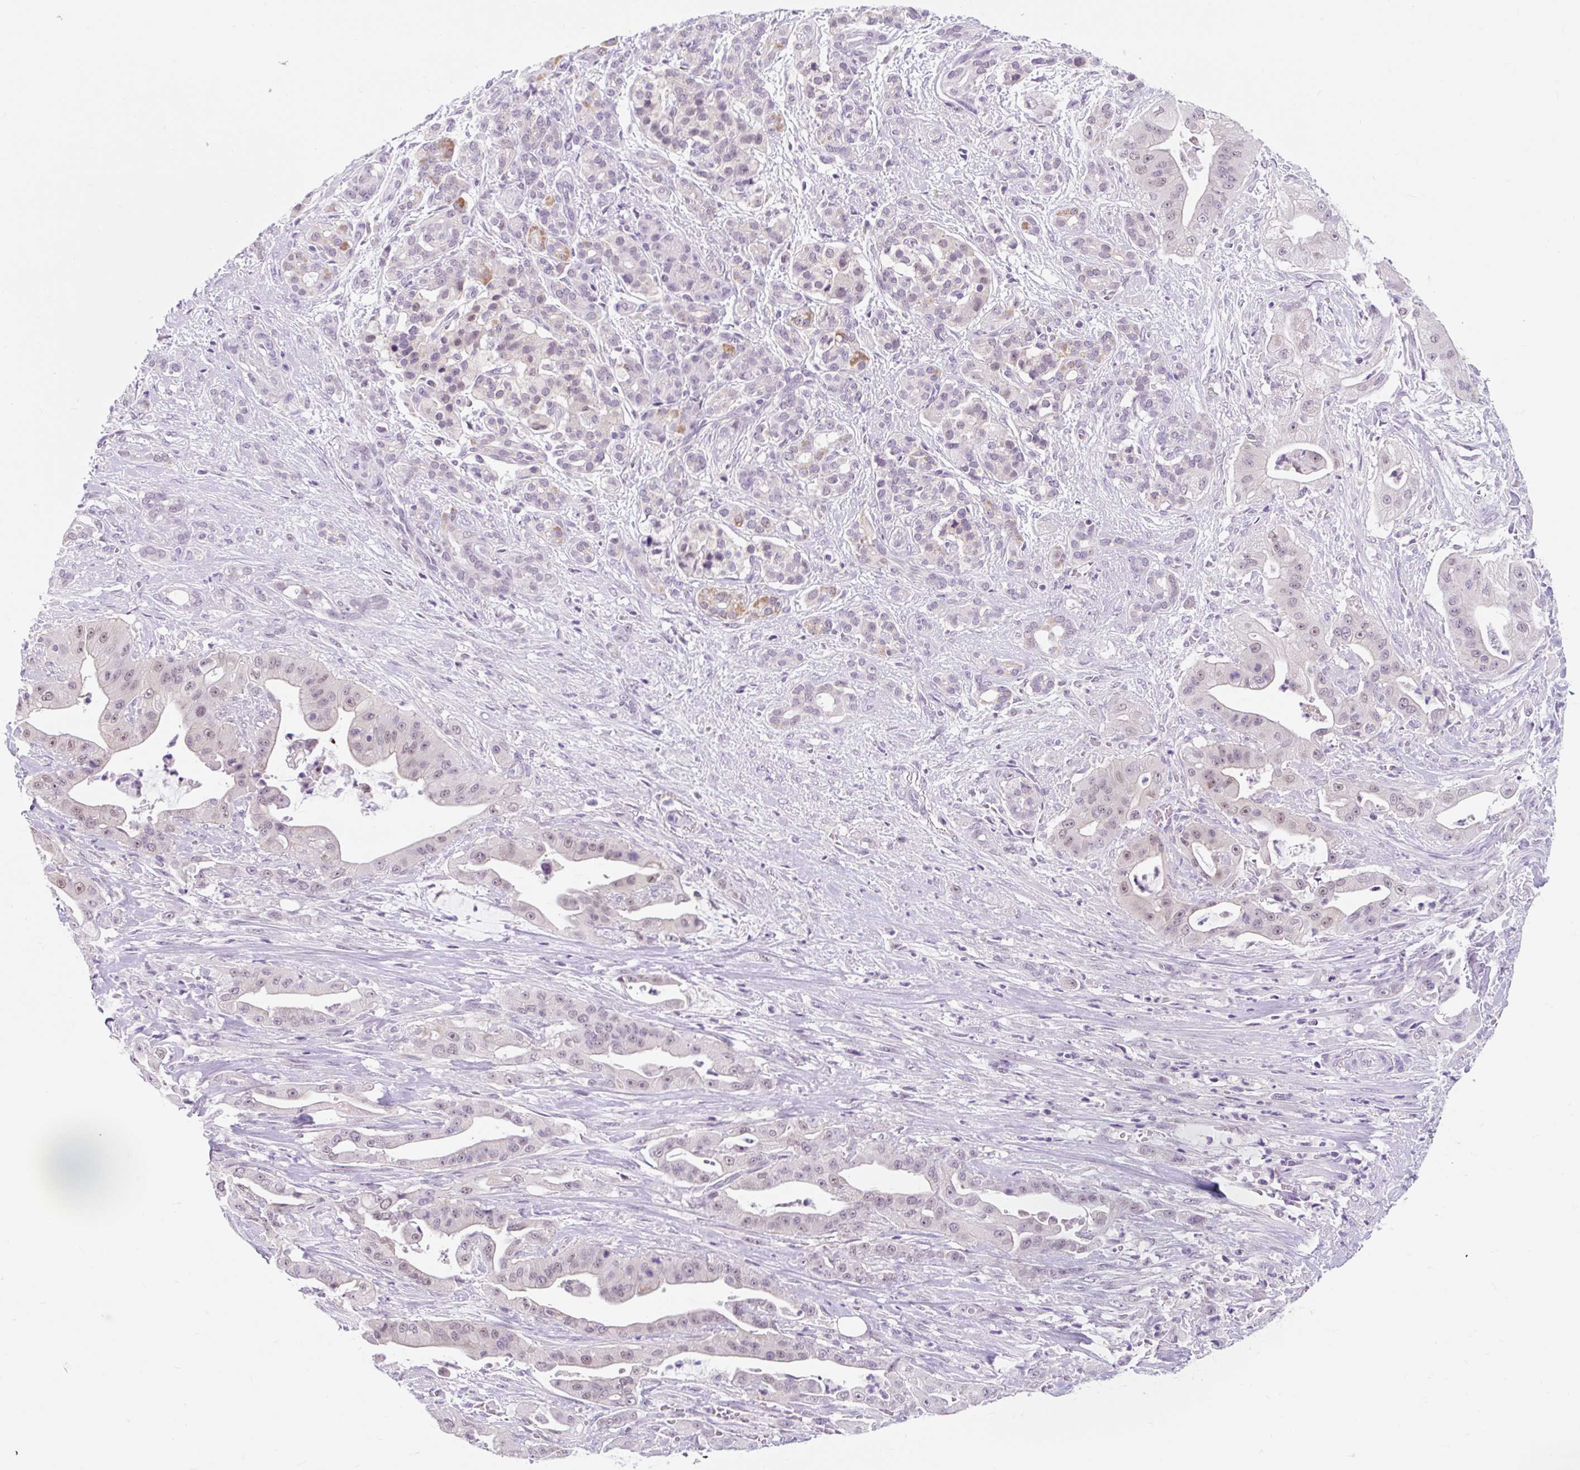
{"staining": {"intensity": "weak", "quantity": "<25%", "location": "nuclear"}, "tissue": "pancreatic cancer", "cell_type": "Tumor cells", "image_type": "cancer", "snomed": [{"axis": "morphology", "description": "Adenocarcinoma, NOS"}, {"axis": "topography", "description": "Pancreas"}], "caption": "Histopathology image shows no protein expression in tumor cells of adenocarcinoma (pancreatic) tissue.", "gene": "ITPK1", "patient": {"sex": "male", "age": 57}}